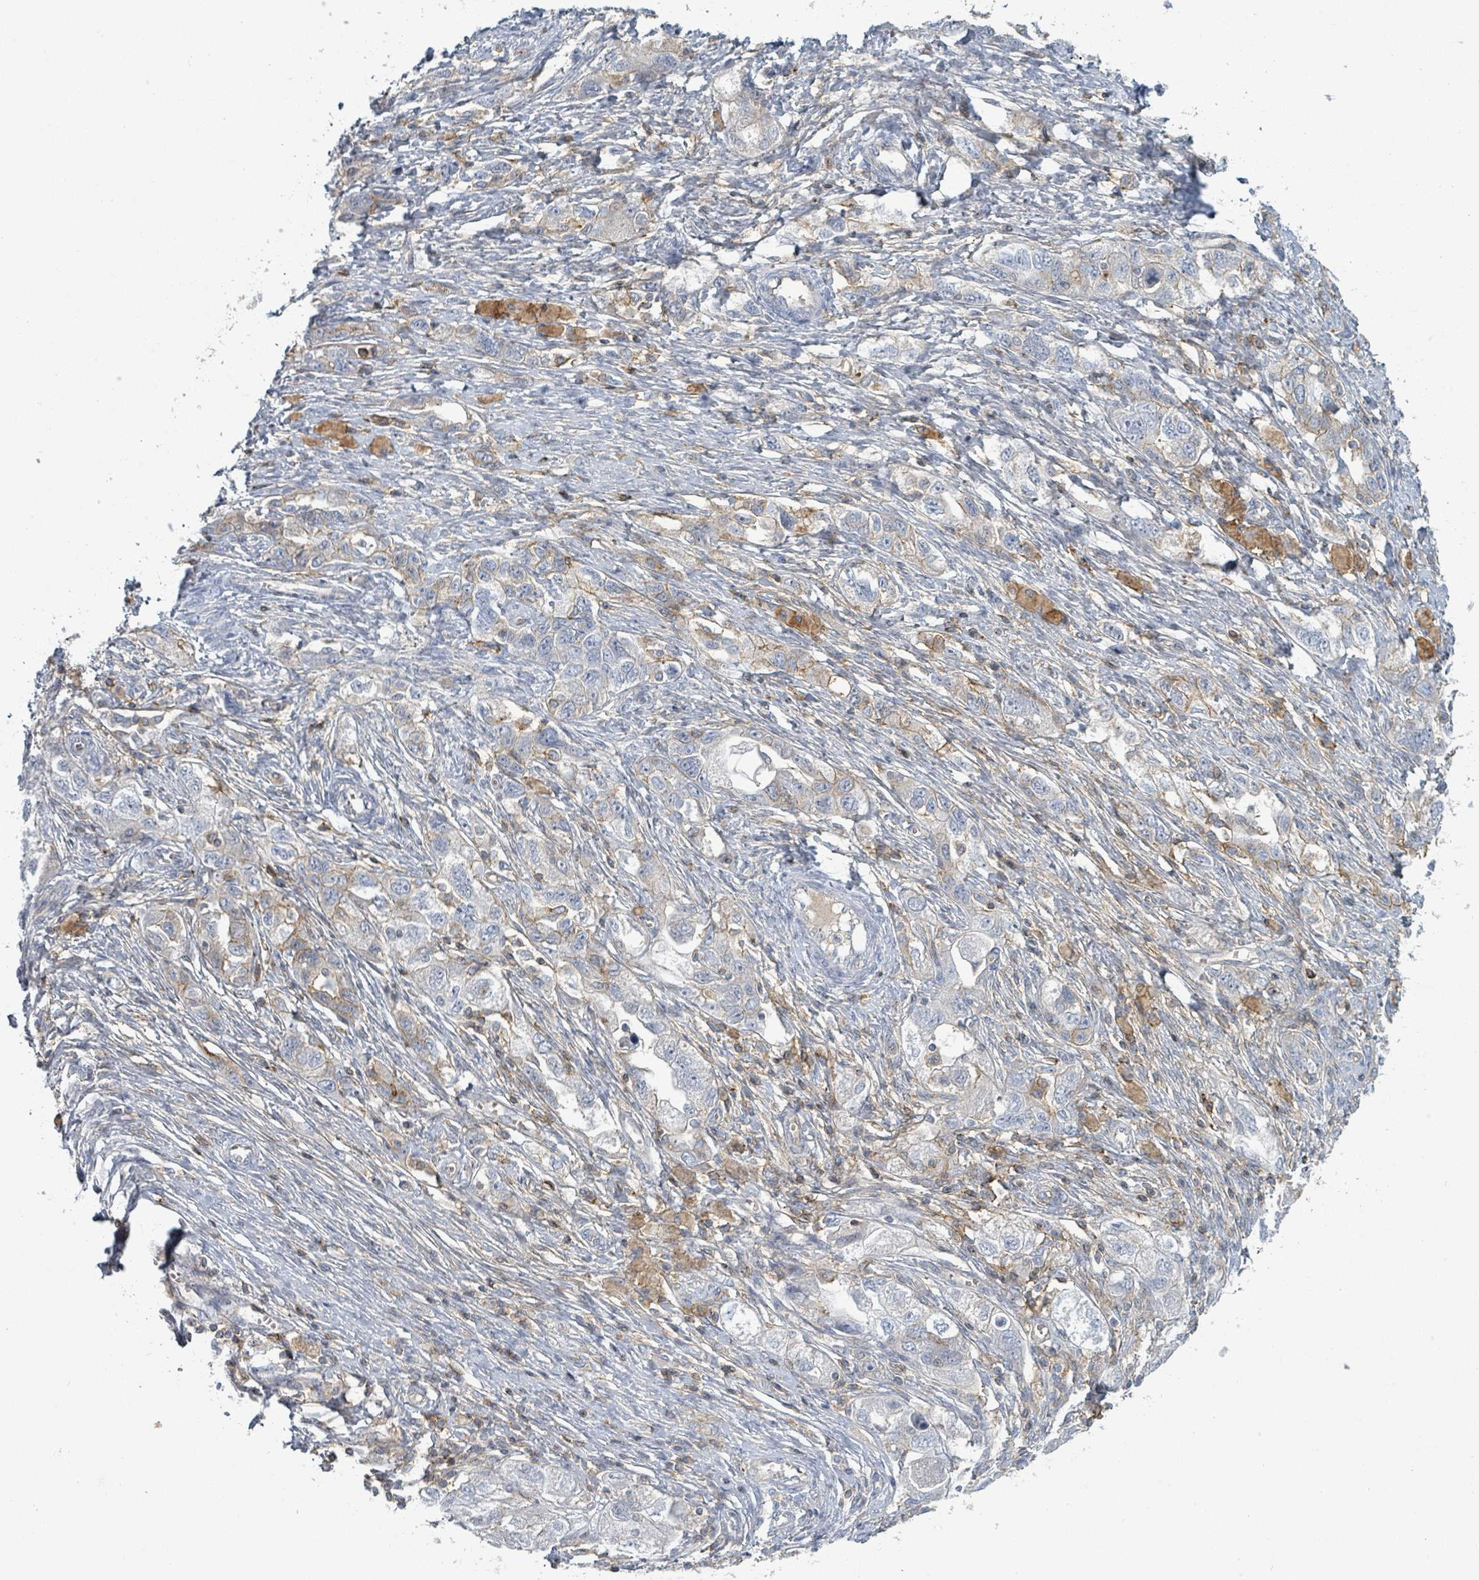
{"staining": {"intensity": "negative", "quantity": "none", "location": "none"}, "tissue": "ovarian cancer", "cell_type": "Tumor cells", "image_type": "cancer", "snomed": [{"axis": "morphology", "description": "Carcinoma, NOS"}, {"axis": "morphology", "description": "Cystadenocarcinoma, serous, NOS"}, {"axis": "topography", "description": "Ovary"}], "caption": "There is no significant staining in tumor cells of ovarian cancer (carcinoma). (Immunohistochemistry, brightfield microscopy, high magnification).", "gene": "TNFRSF14", "patient": {"sex": "female", "age": 69}}